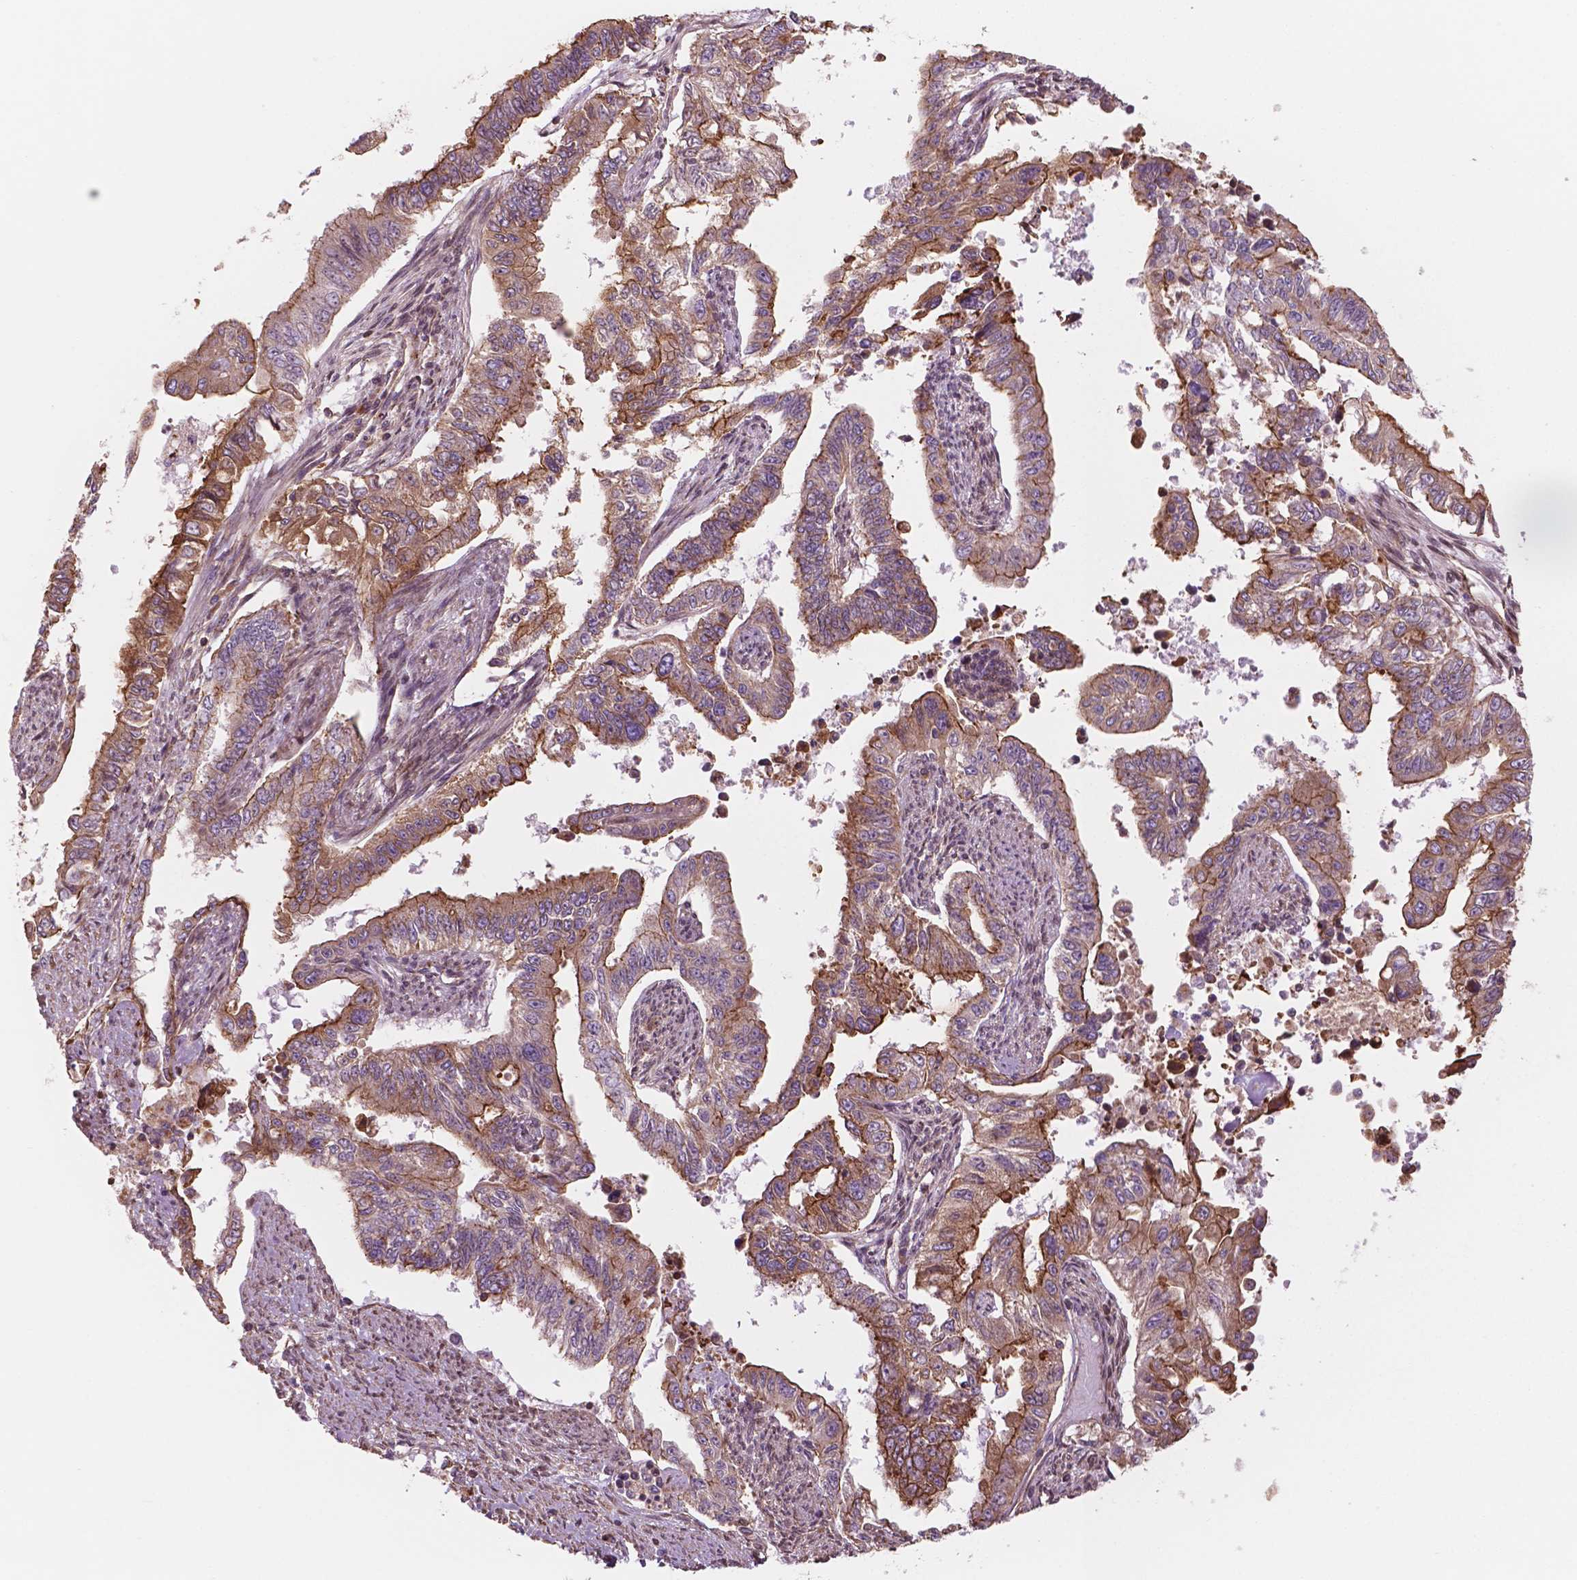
{"staining": {"intensity": "strong", "quantity": "25%-75%", "location": "cytoplasmic/membranous"}, "tissue": "endometrial cancer", "cell_type": "Tumor cells", "image_type": "cancer", "snomed": [{"axis": "morphology", "description": "Adenocarcinoma, NOS"}, {"axis": "topography", "description": "Uterus"}], "caption": "The histopathology image displays a brown stain indicating the presence of a protein in the cytoplasmic/membranous of tumor cells in endometrial cancer.", "gene": "SURF4", "patient": {"sex": "female", "age": 59}}